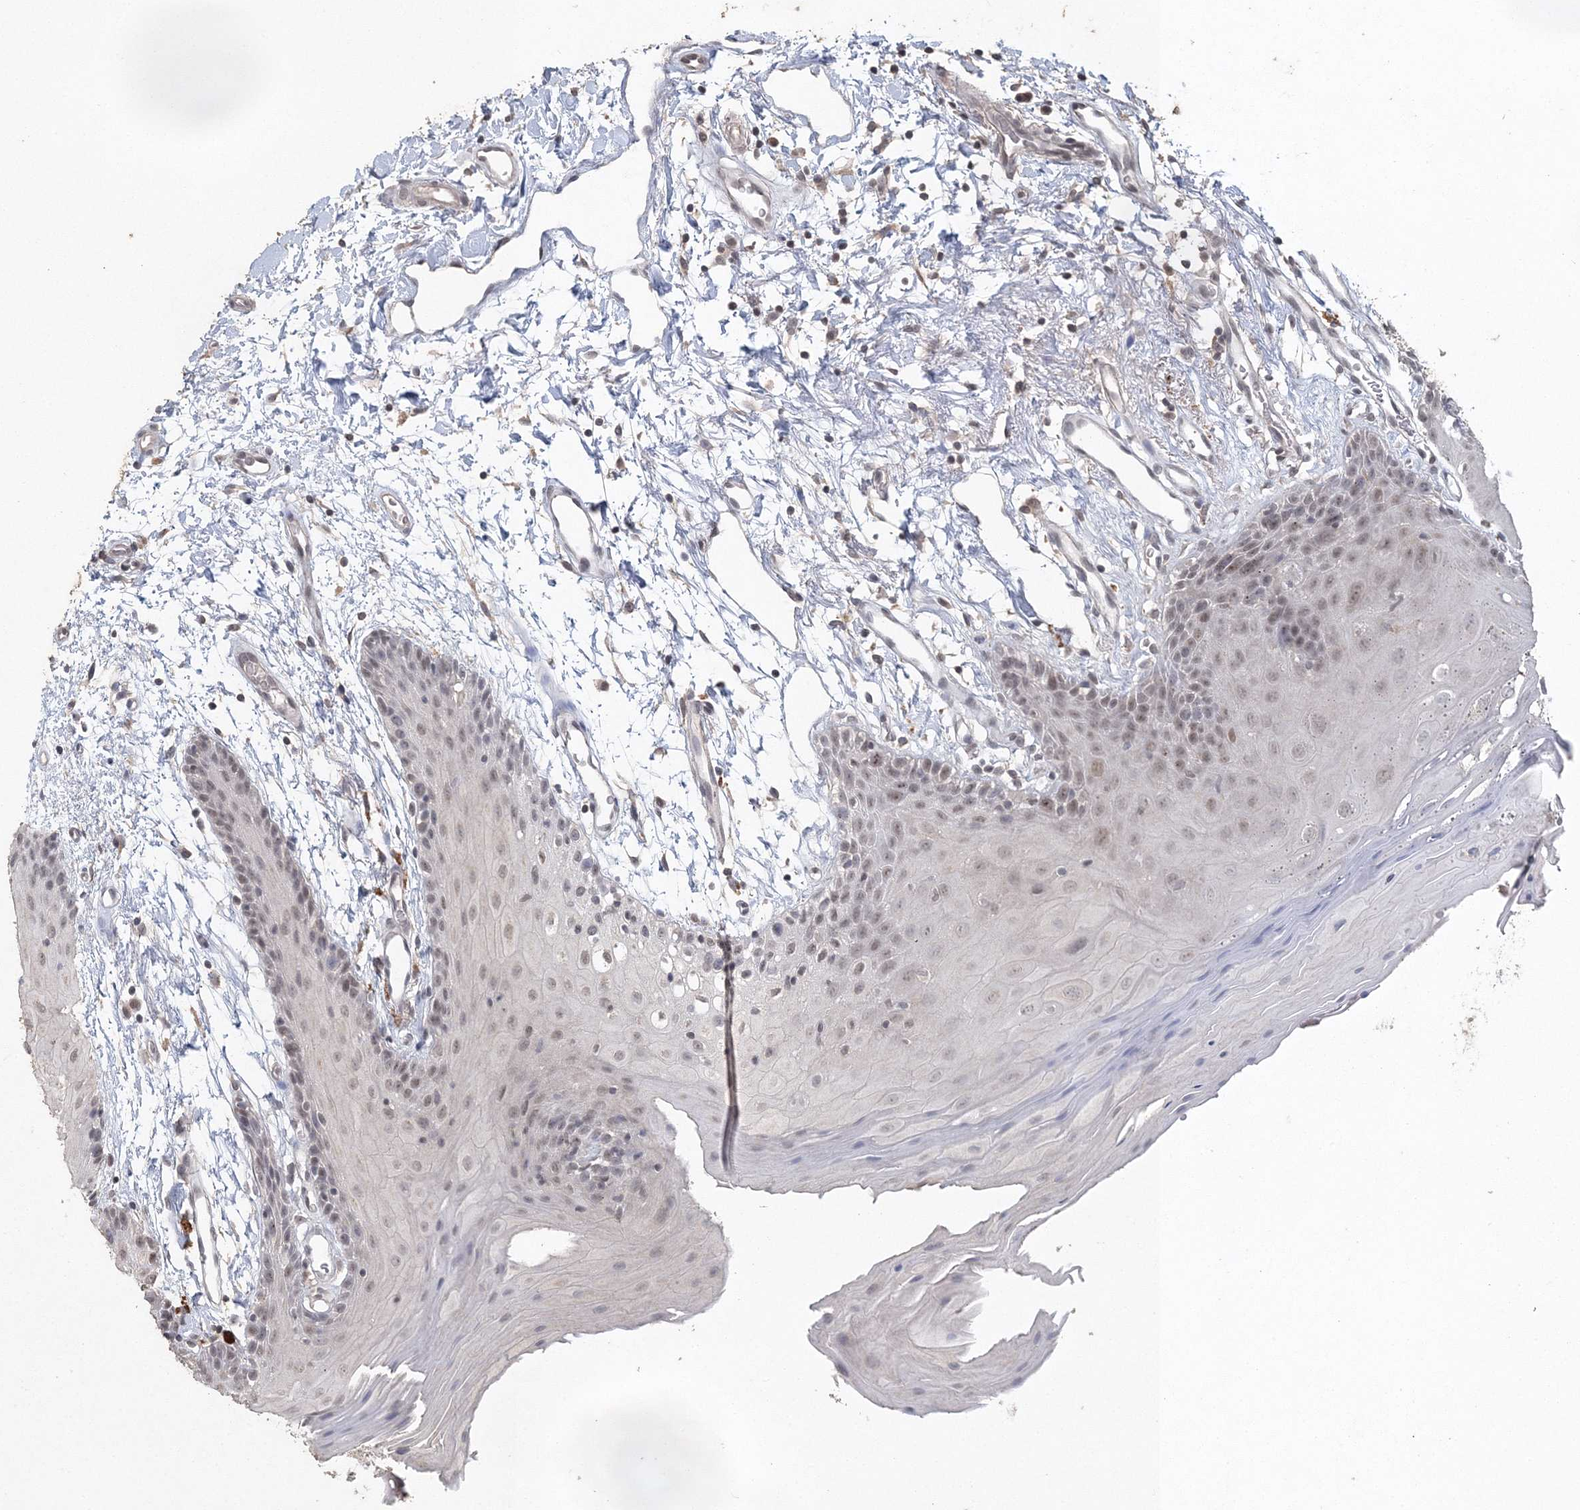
{"staining": {"intensity": "weak", "quantity": "<25%", "location": "nuclear"}, "tissue": "oral mucosa", "cell_type": "Squamous epithelial cells", "image_type": "normal", "snomed": [{"axis": "morphology", "description": "Normal tissue, NOS"}, {"axis": "topography", "description": "Skeletal muscle"}, {"axis": "topography", "description": "Oral tissue"}, {"axis": "topography", "description": "Salivary gland"}, {"axis": "topography", "description": "Peripheral nerve tissue"}], "caption": "High power microscopy micrograph of an immunohistochemistry photomicrograph of normal oral mucosa, revealing no significant staining in squamous epithelial cells. Nuclei are stained in blue.", "gene": "UIMC1", "patient": {"sex": "male", "age": 54}}